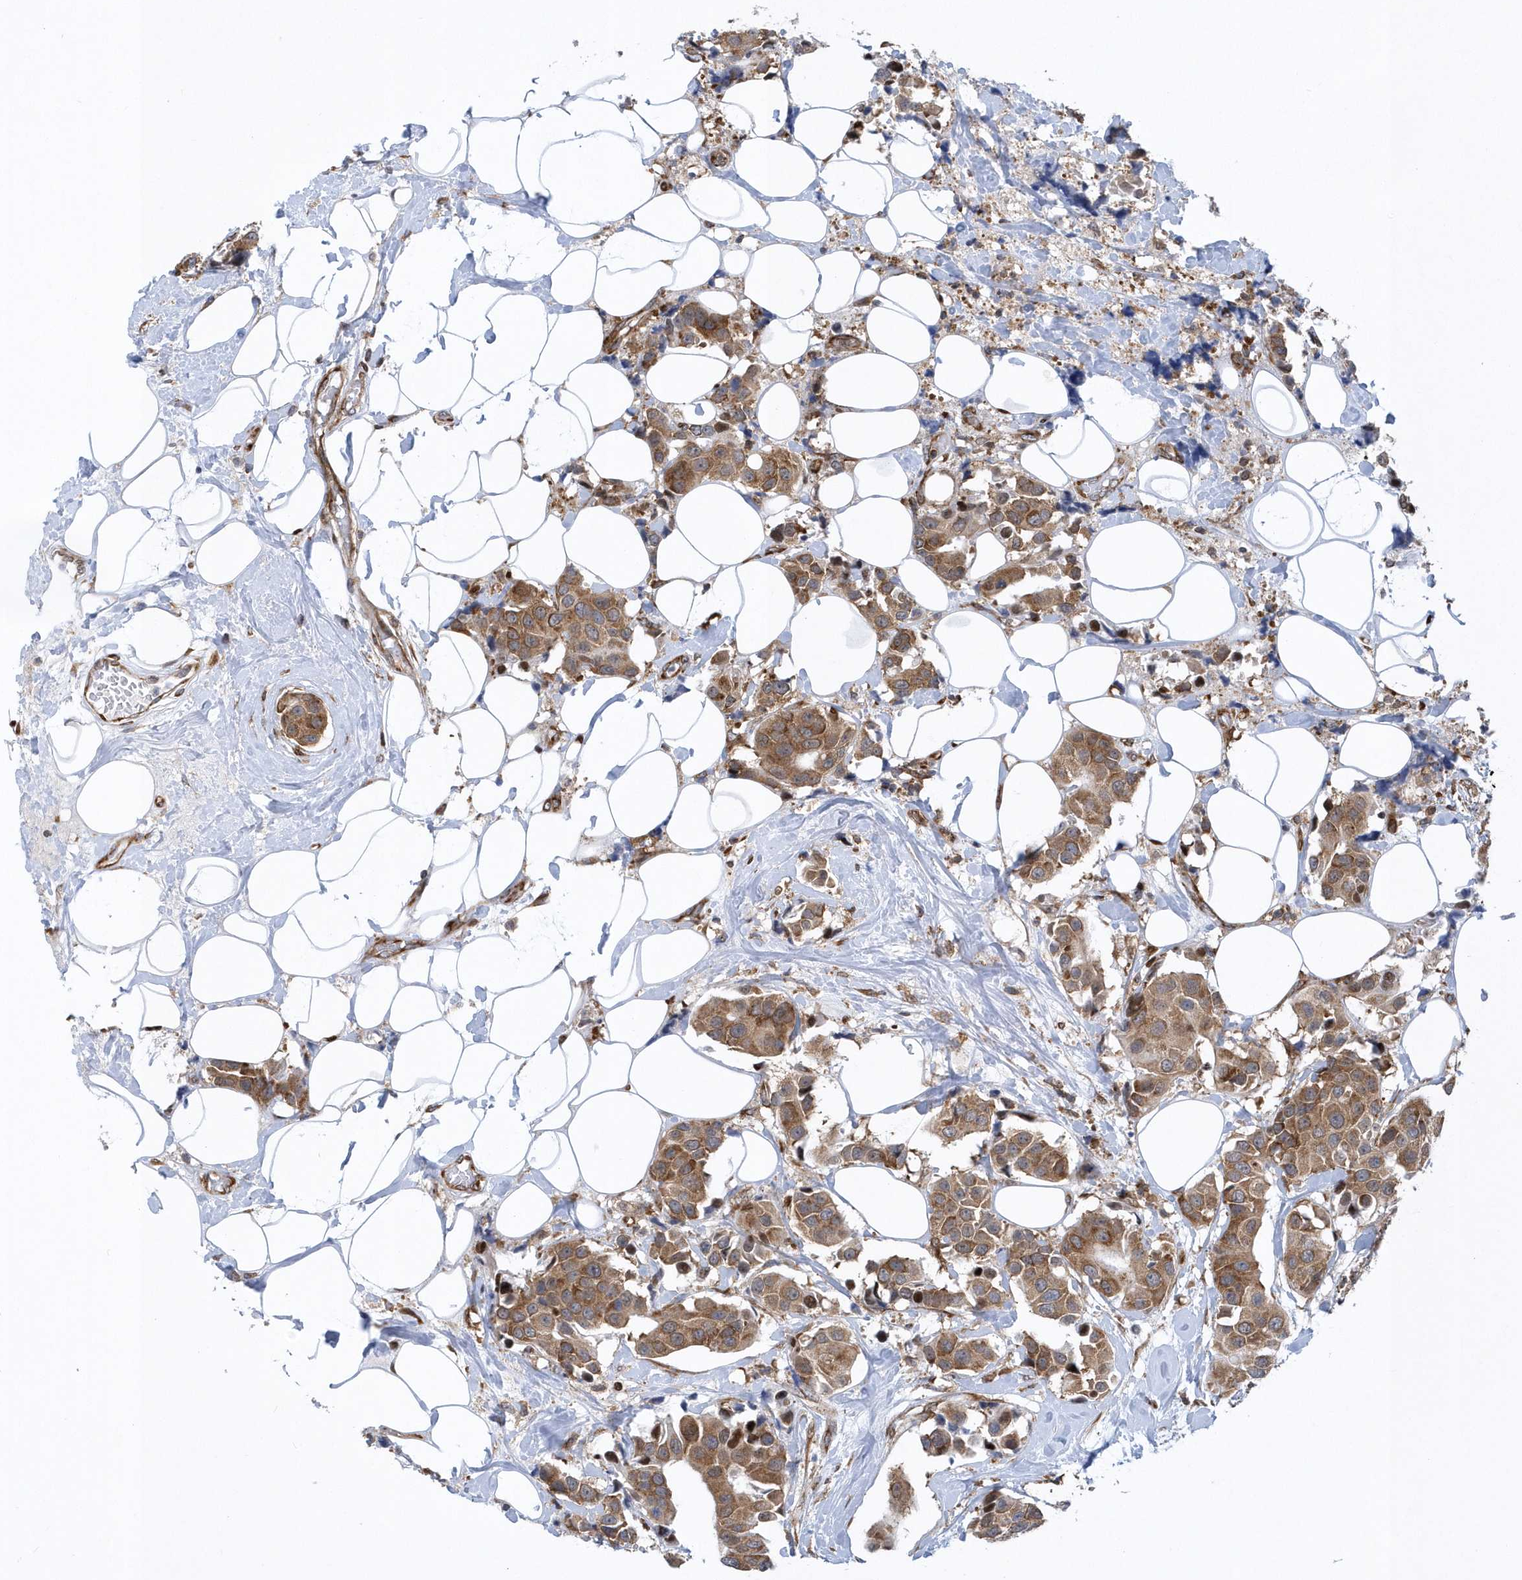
{"staining": {"intensity": "moderate", "quantity": ">75%", "location": "cytoplasmic/membranous"}, "tissue": "breast cancer", "cell_type": "Tumor cells", "image_type": "cancer", "snomed": [{"axis": "morphology", "description": "Normal tissue, NOS"}, {"axis": "morphology", "description": "Duct carcinoma"}, {"axis": "topography", "description": "Breast"}], "caption": "Moderate cytoplasmic/membranous expression for a protein is appreciated in about >75% of tumor cells of breast cancer using immunohistochemistry.", "gene": "PHF1", "patient": {"sex": "female", "age": 39}}